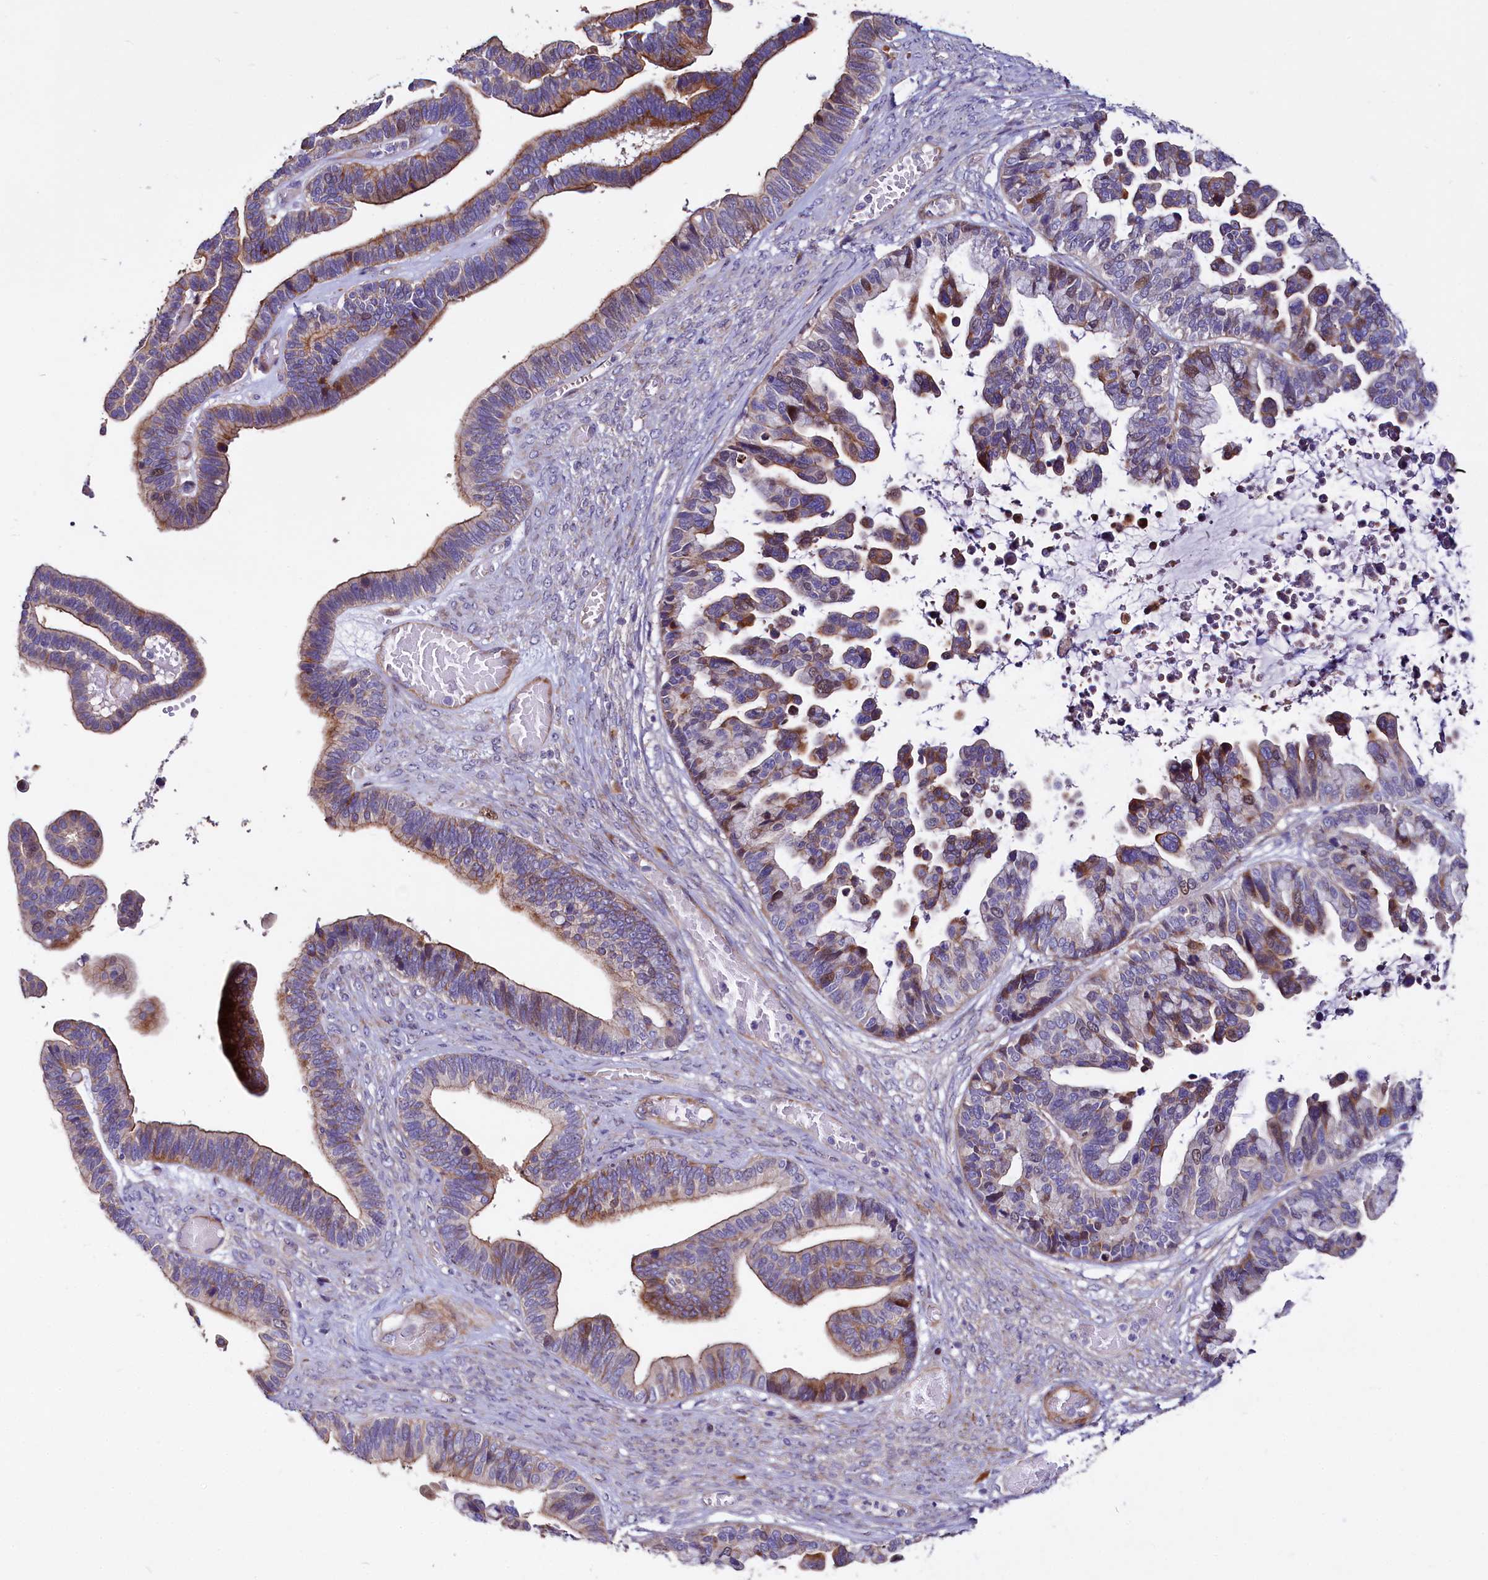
{"staining": {"intensity": "moderate", "quantity": "25%-75%", "location": "cytoplasmic/membranous"}, "tissue": "ovarian cancer", "cell_type": "Tumor cells", "image_type": "cancer", "snomed": [{"axis": "morphology", "description": "Cystadenocarcinoma, serous, NOS"}, {"axis": "topography", "description": "Ovary"}], "caption": "High-power microscopy captured an immunohistochemistry (IHC) micrograph of ovarian cancer (serous cystadenocarcinoma), revealing moderate cytoplasmic/membranous expression in about 25%-75% of tumor cells.", "gene": "WNT8A", "patient": {"sex": "female", "age": 56}}